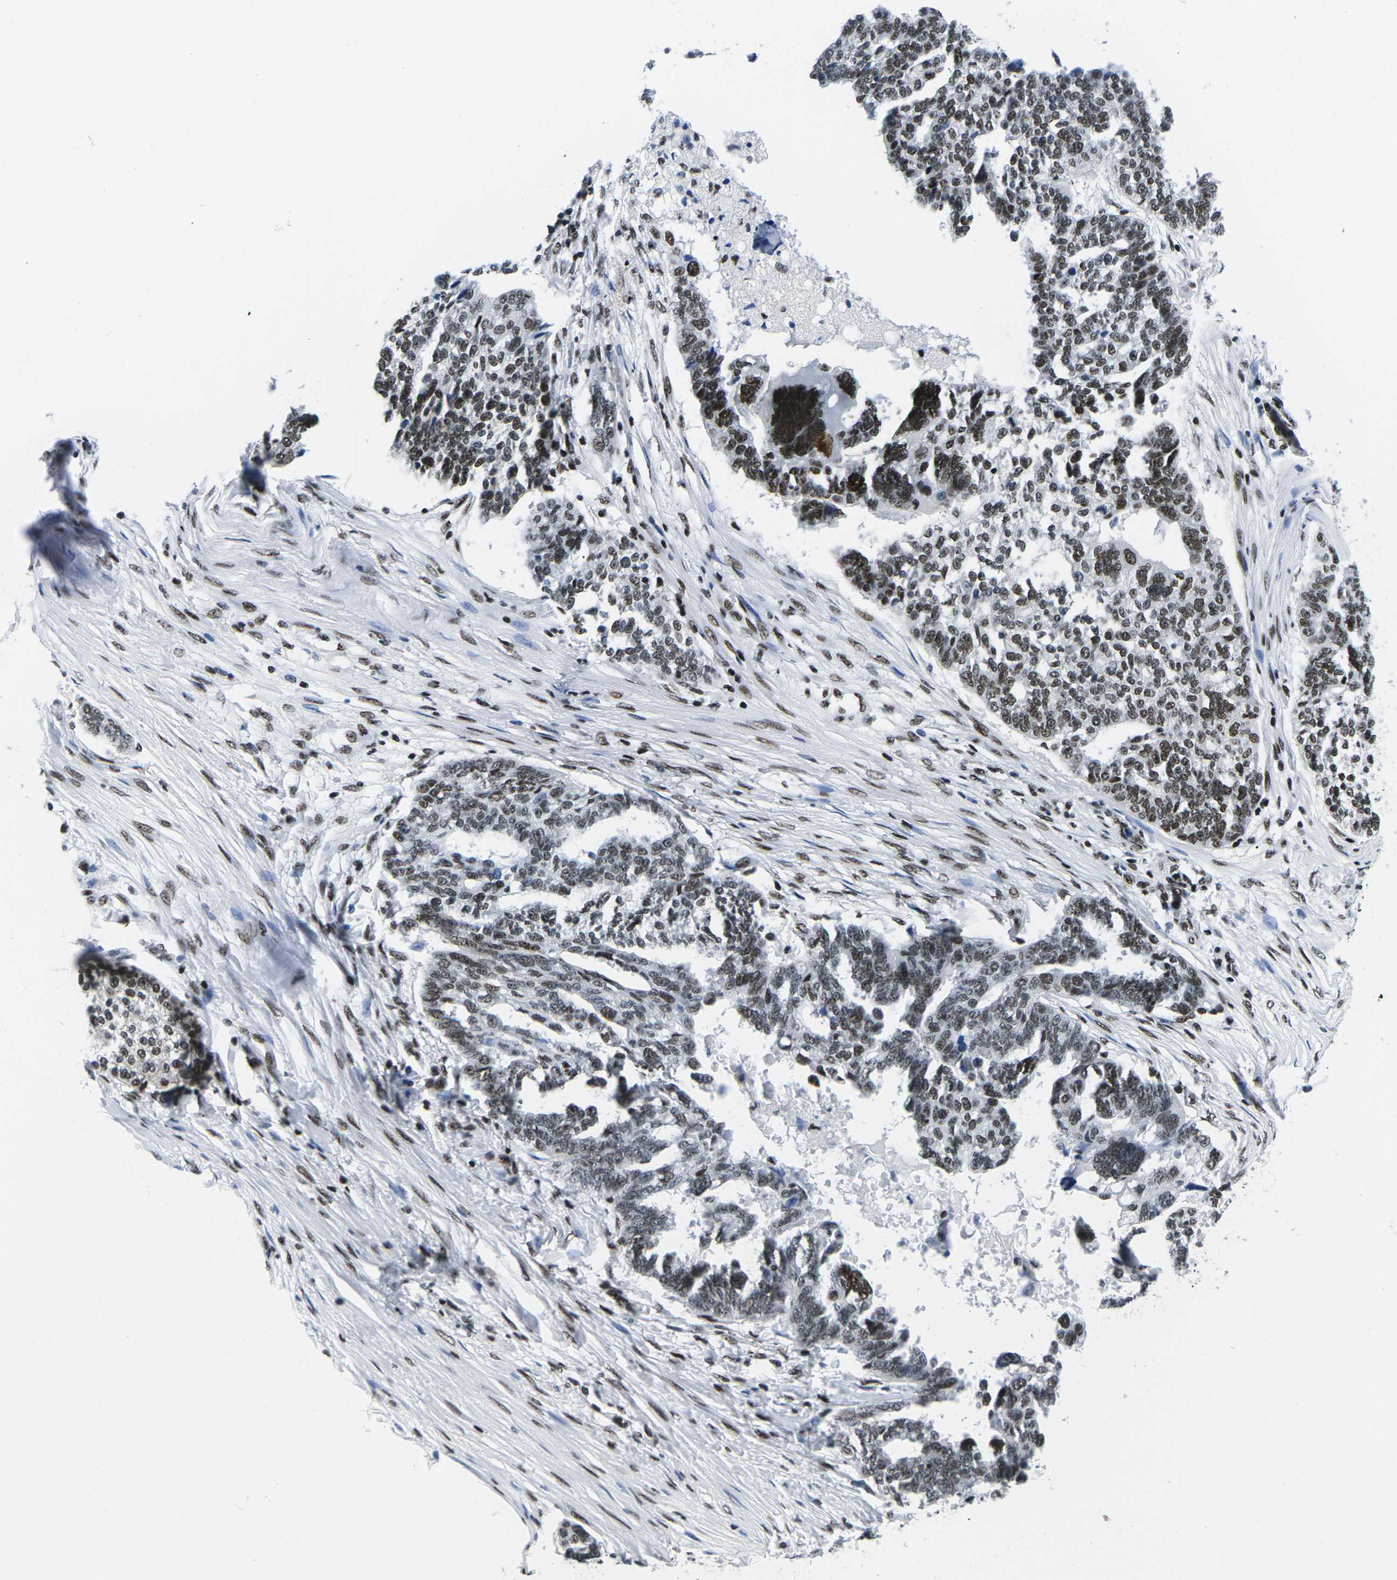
{"staining": {"intensity": "moderate", "quantity": ">75%", "location": "nuclear"}, "tissue": "ovarian cancer", "cell_type": "Tumor cells", "image_type": "cancer", "snomed": [{"axis": "morphology", "description": "Cystadenocarcinoma, serous, NOS"}, {"axis": "topography", "description": "Ovary"}], "caption": "A micrograph showing moderate nuclear positivity in about >75% of tumor cells in serous cystadenocarcinoma (ovarian), as visualized by brown immunohistochemical staining.", "gene": "ATF1", "patient": {"sex": "female", "age": 59}}